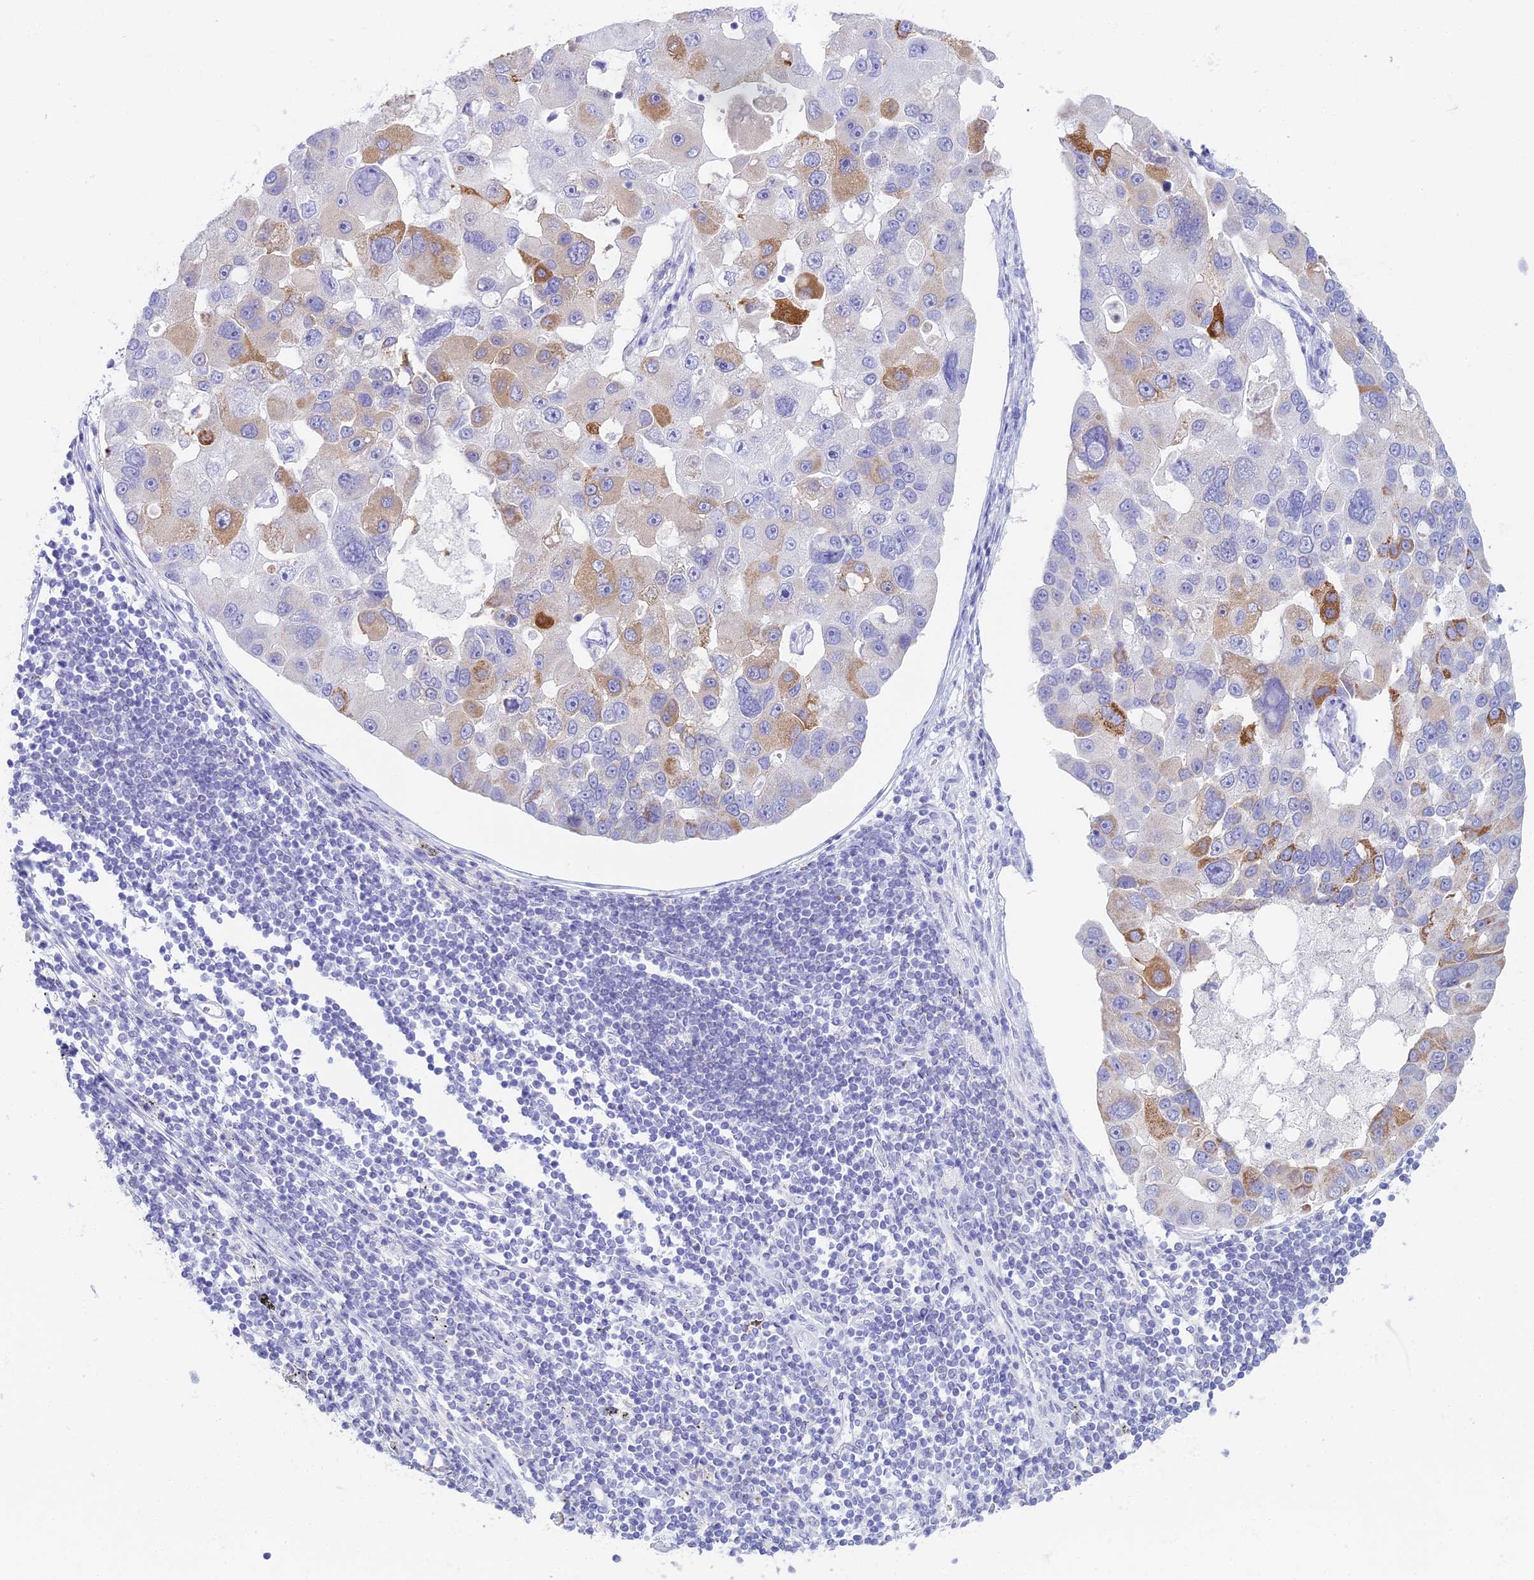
{"staining": {"intensity": "moderate", "quantity": "<25%", "location": "cytoplasmic/membranous"}, "tissue": "lung cancer", "cell_type": "Tumor cells", "image_type": "cancer", "snomed": [{"axis": "morphology", "description": "Adenocarcinoma, NOS"}, {"axis": "topography", "description": "Lung"}], "caption": "Immunohistochemical staining of human lung cancer (adenocarcinoma) reveals low levels of moderate cytoplasmic/membranous protein expression in approximately <25% of tumor cells.", "gene": "CGB2", "patient": {"sex": "female", "age": 54}}